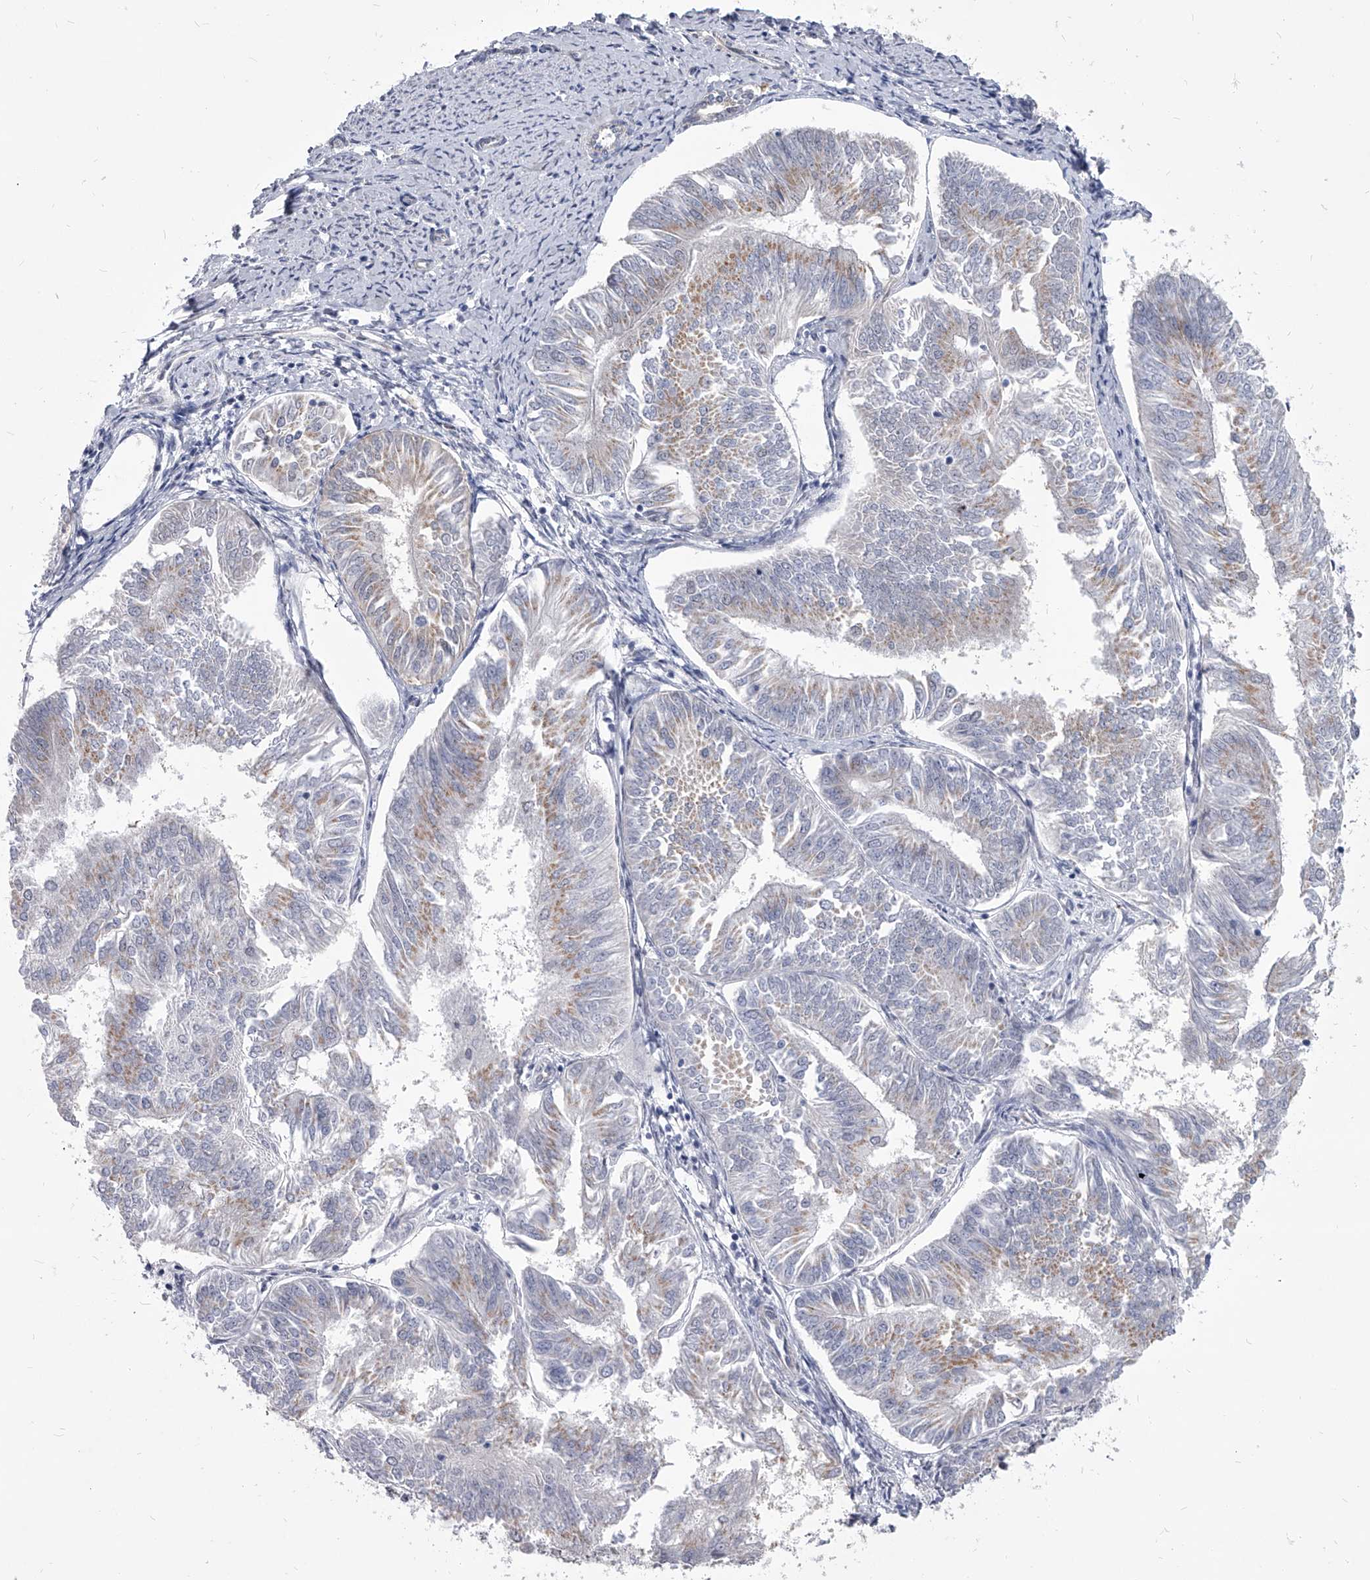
{"staining": {"intensity": "weak", "quantity": "<25%", "location": "cytoplasmic/membranous"}, "tissue": "endometrial cancer", "cell_type": "Tumor cells", "image_type": "cancer", "snomed": [{"axis": "morphology", "description": "Adenocarcinoma, NOS"}, {"axis": "topography", "description": "Endometrium"}], "caption": "IHC of human endometrial cancer (adenocarcinoma) displays no staining in tumor cells. The staining is performed using DAB brown chromogen with nuclei counter-stained in using hematoxylin.", "gene": "EVA1C", "patient": {"sex": "female", "age": 58}}